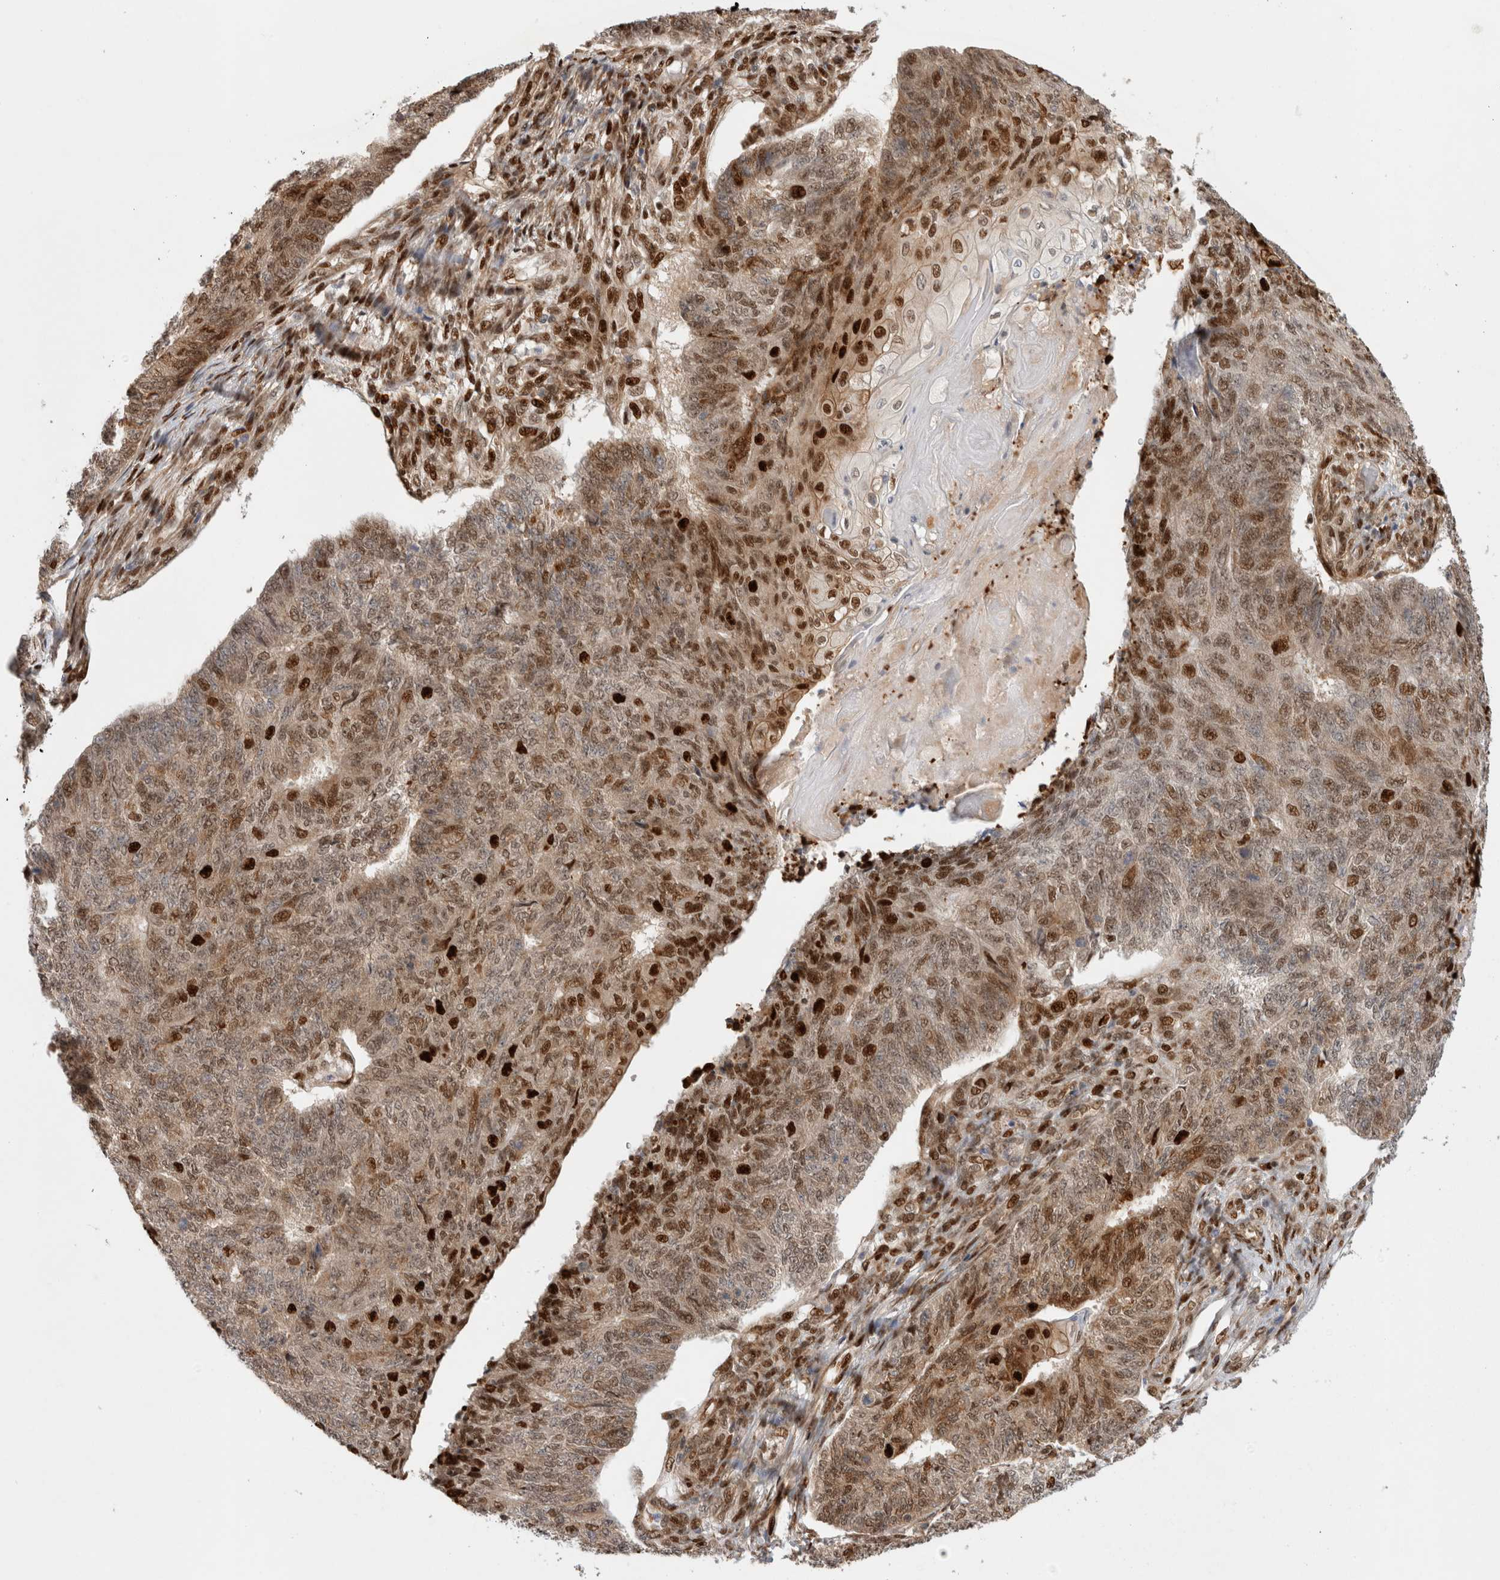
{"staining": {"intensity": "strong", "quantity": ">75%", "location": "cytoplasmic/membranous,nuclear"}, "tissue": "endometrial cancer", "cell_type": "Tumor cells", "image_type": "cancer", "snomed": [{"axis": "morphology", "description": "Adenocarcinoma, NOS"}, {"axis": "topography", "description": "Endometrium"}], "caption": "Protein analysis of endometrial cancer (adenocarcinoma) tissue reveals strong cytoplasmic/membranous and nuclear positivity in about >75% of tumor cells.", "gene": "TCF4", "patient": {"sex": "female", "age": 32}}